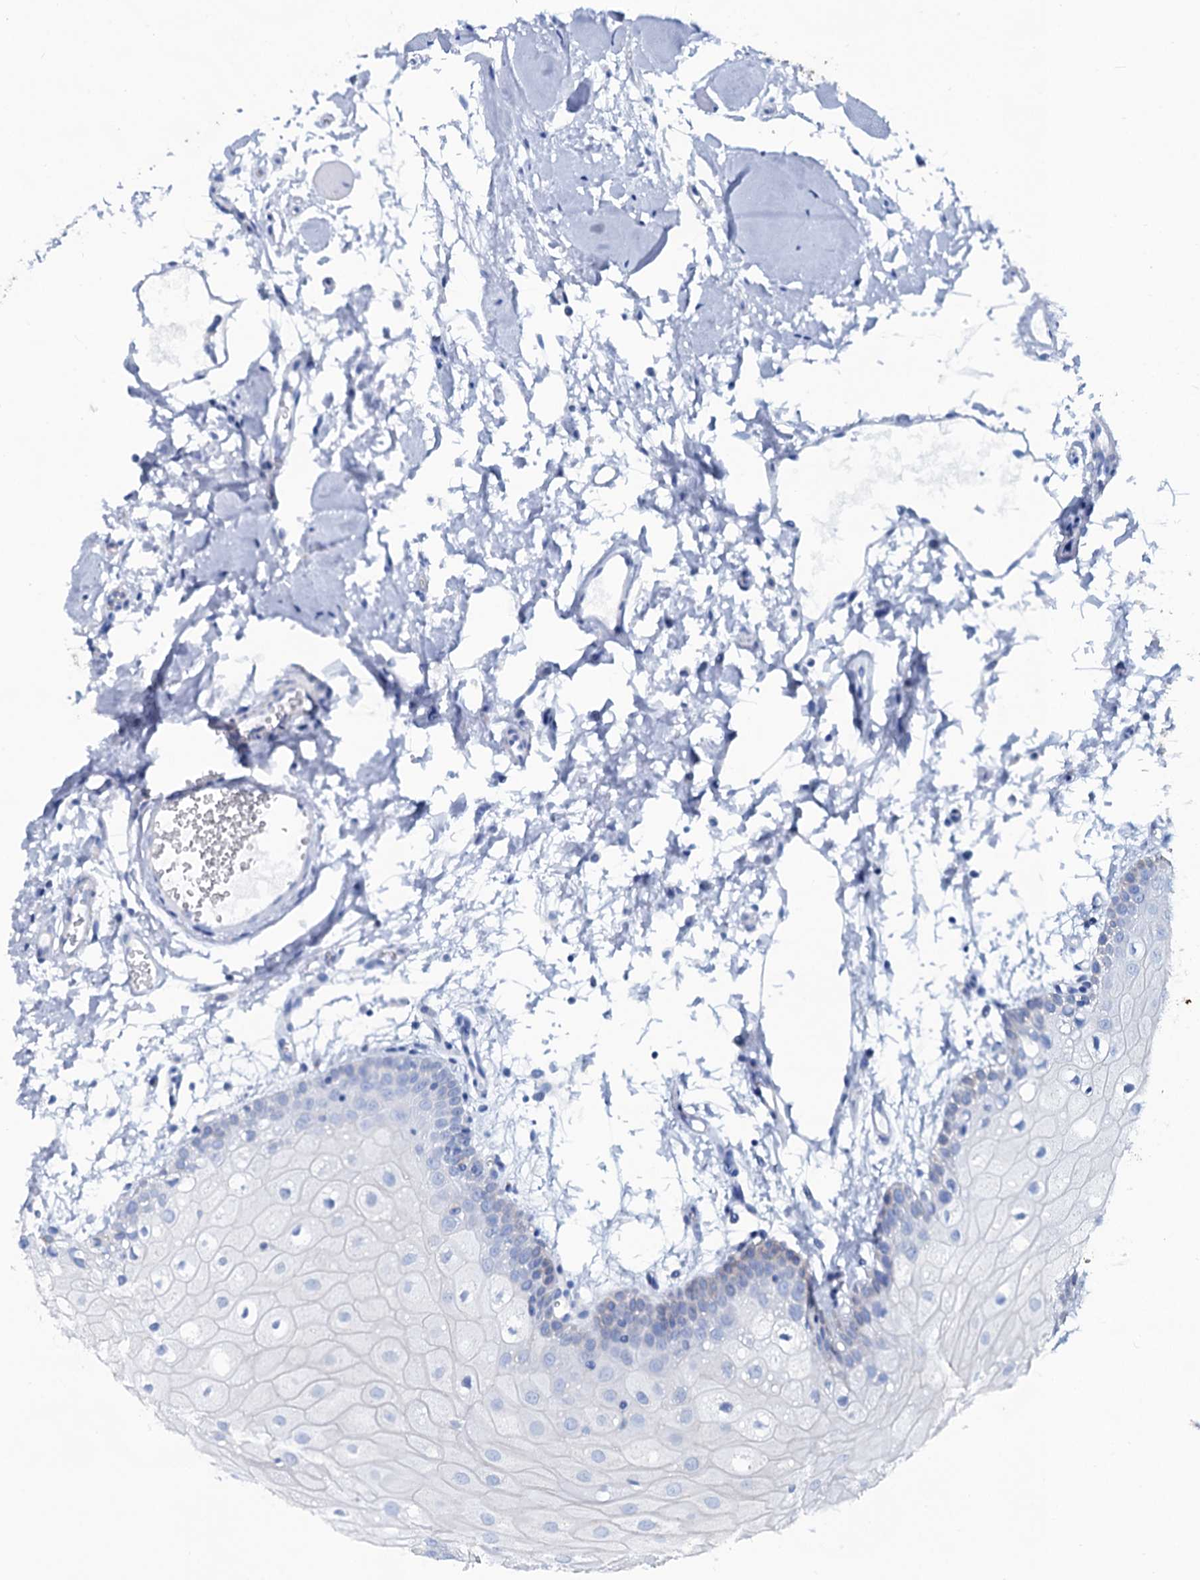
{"staining": {"intensity": "negative", "quantity": "none", "location": "none"}, "tissue": "oral mucosa", "cell_type": "Squamous epithelial cells", "image_type": "normal", "snomed": [{"axis": "morphology", "description": "Normal tissue, NOS"}, {"axis": "topography", "description": "Oral tissue"}, {"axis": "topography", "description": "Tounge, NOS"}], "caption": "Oral mucosa stained for a protein using immunohistochemistry (IHC) displays no staining squamous epithelial cells.", "gene": "SLC1A3", "patient": {"sex": "female", "age": 73}}